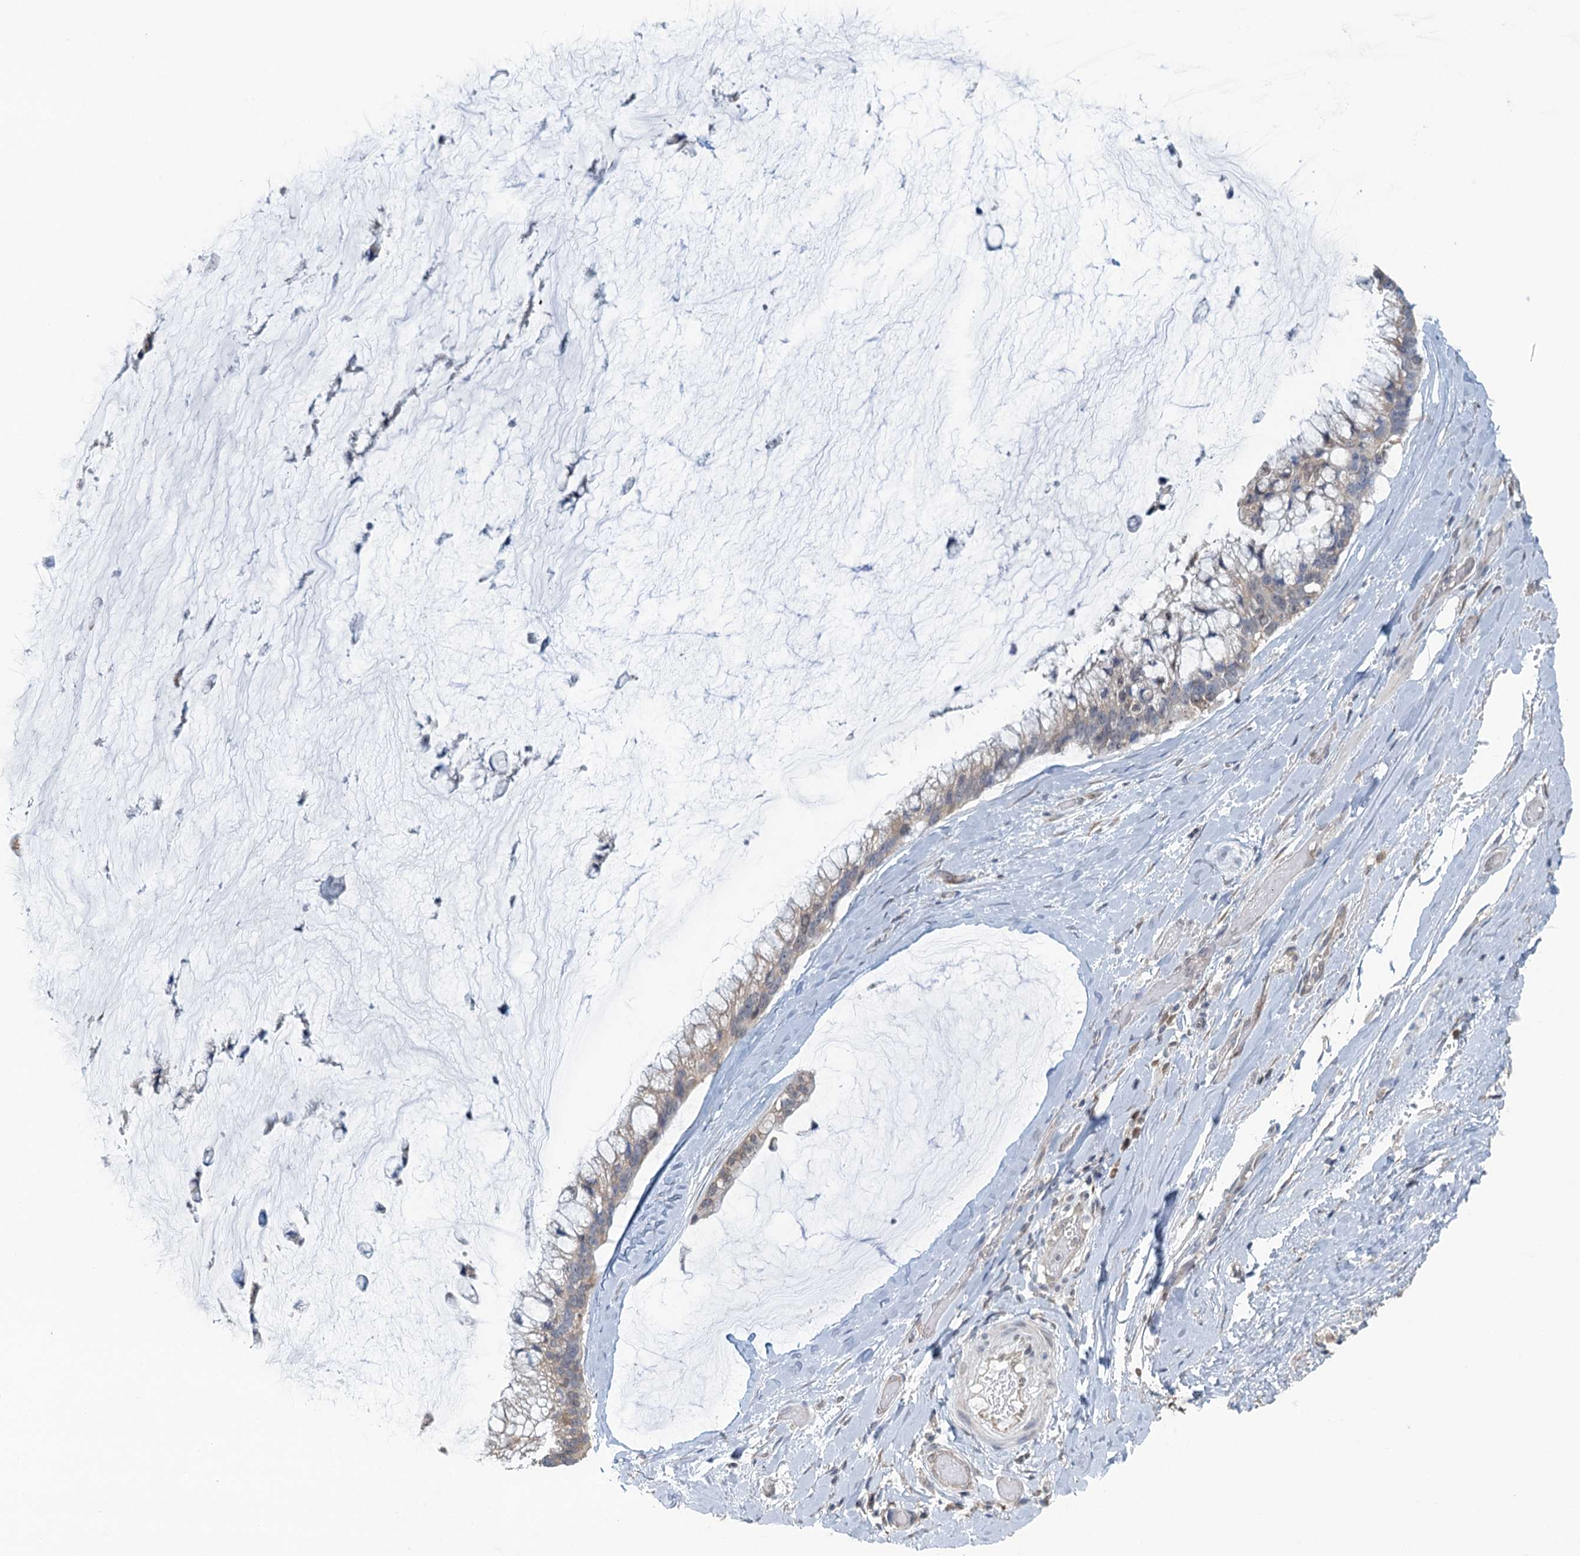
{"staining": {"intensity": "weak", "quantity": "25%-75%", "location": "cytoplasmic/membranous"}, "tissue": "ovarian cancer", "cell_type": "Tumor cells", "image_type": "cancer", "snomed": [{"axis": "morphology", "description": "Cystadenocarcinoma, mucinous, NOS"}, {"axis": "topography", "description": "Ovary"}], "caption": "Immunohistochemical staining of human ovarian cancer (mucinous cystadenocarcinoma) shows low levels of weak cytoplasmic/membranous protein expression in about 25%-75% of tumor cells.", "gene": "TEX35", "patient": {"sex": "female", "age": 39}}